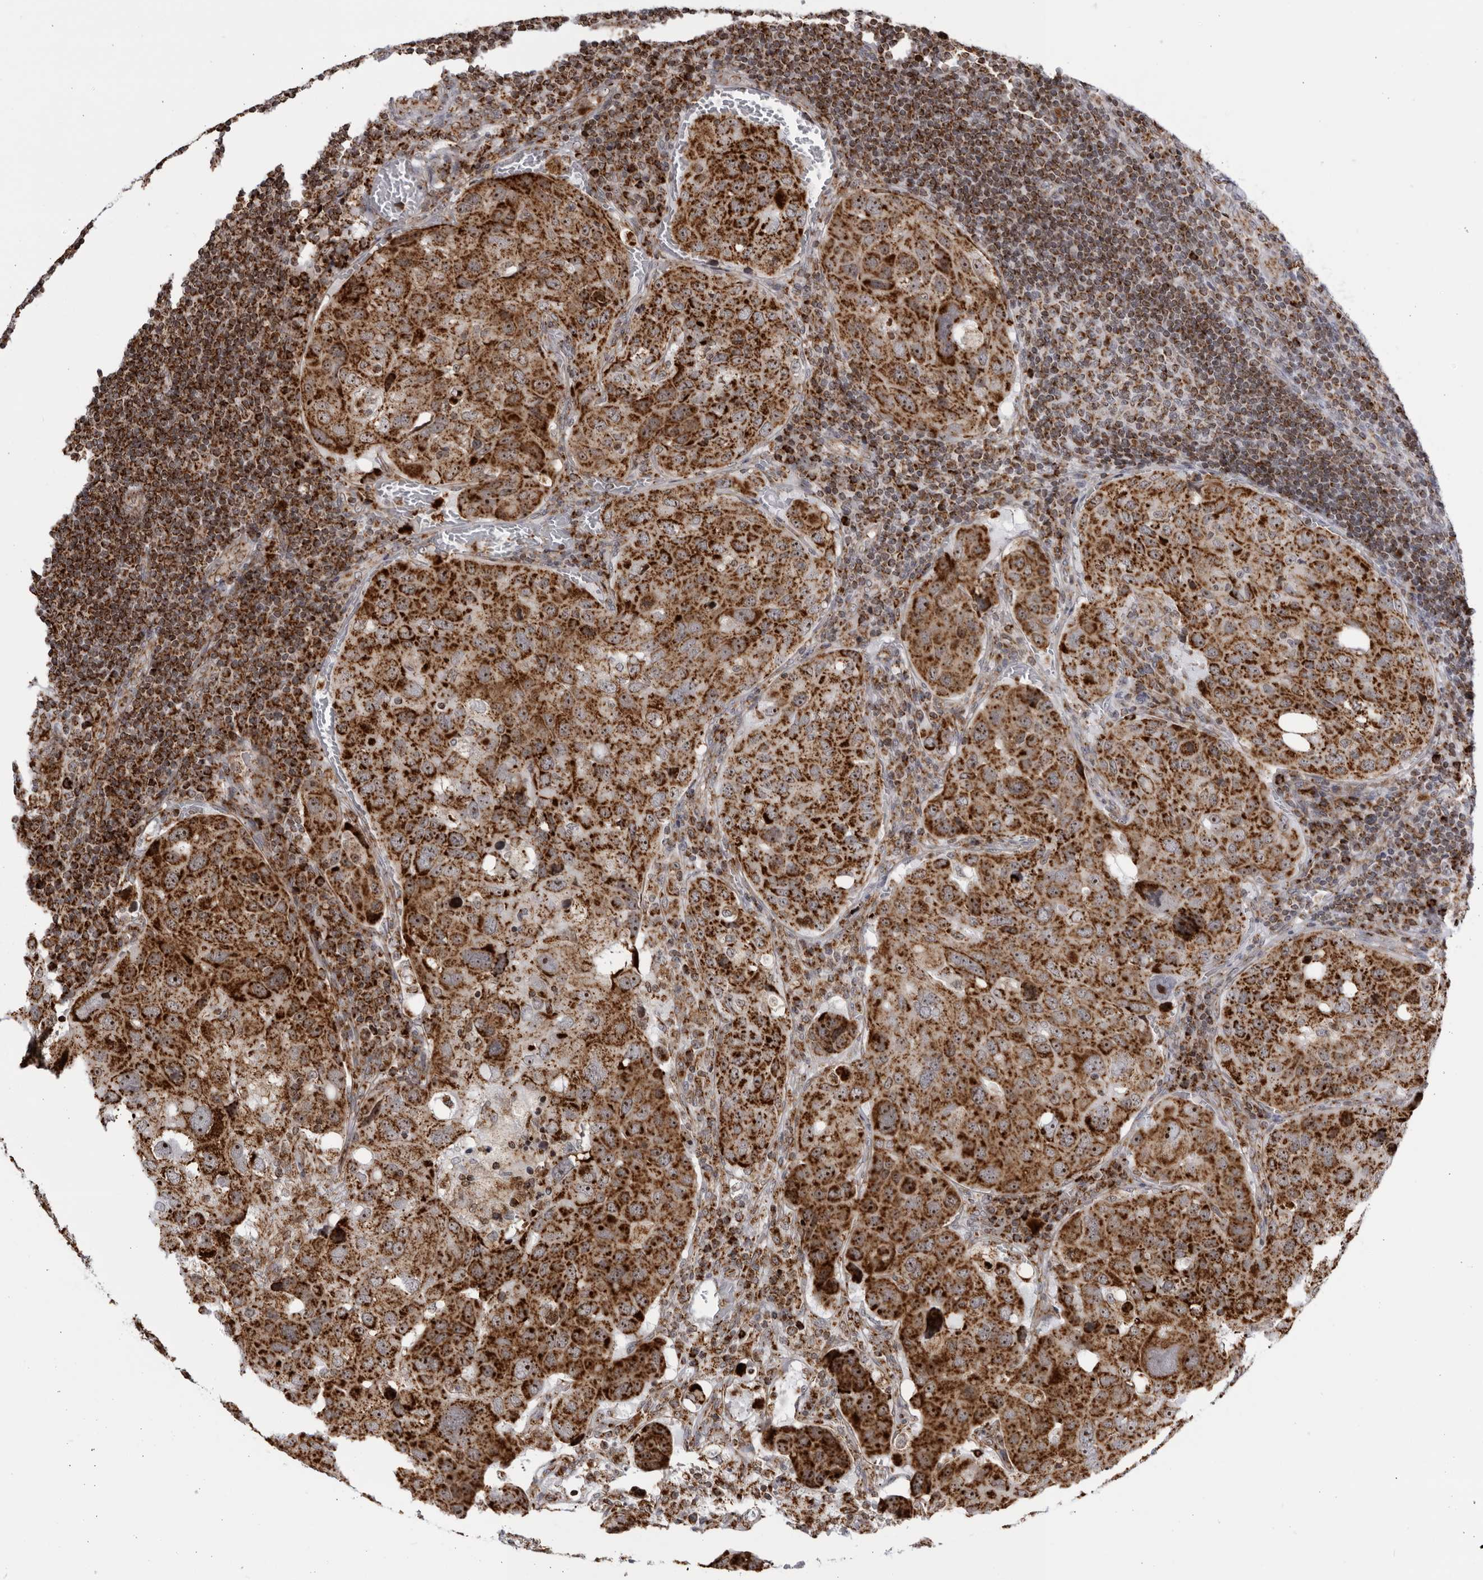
{"staining": {"intensity": "strong", "quantity": ">75%", "location": "cytoplasmic/membranous,nuclear"}, "tissue": "urothelial cancer", "cell_type": "Tumor cells", "image_type": "cancer", "snomed": [{"axis": "morphology", "description": "Urothelial carcinoma, High grade"}, {"axis": "topography", "description": "Lymph node"}, {"axis": "topography", "description": "Urinary bladder"}], "caption": "Protein staining of urothelial carcinoma (high-grade) tissue exhibits strong cytoplasmic/membranous and nuclear staining in about >75% of tumor cells.", "gene": "RBM34", "patient": {"sex": "male", "age": 51}}